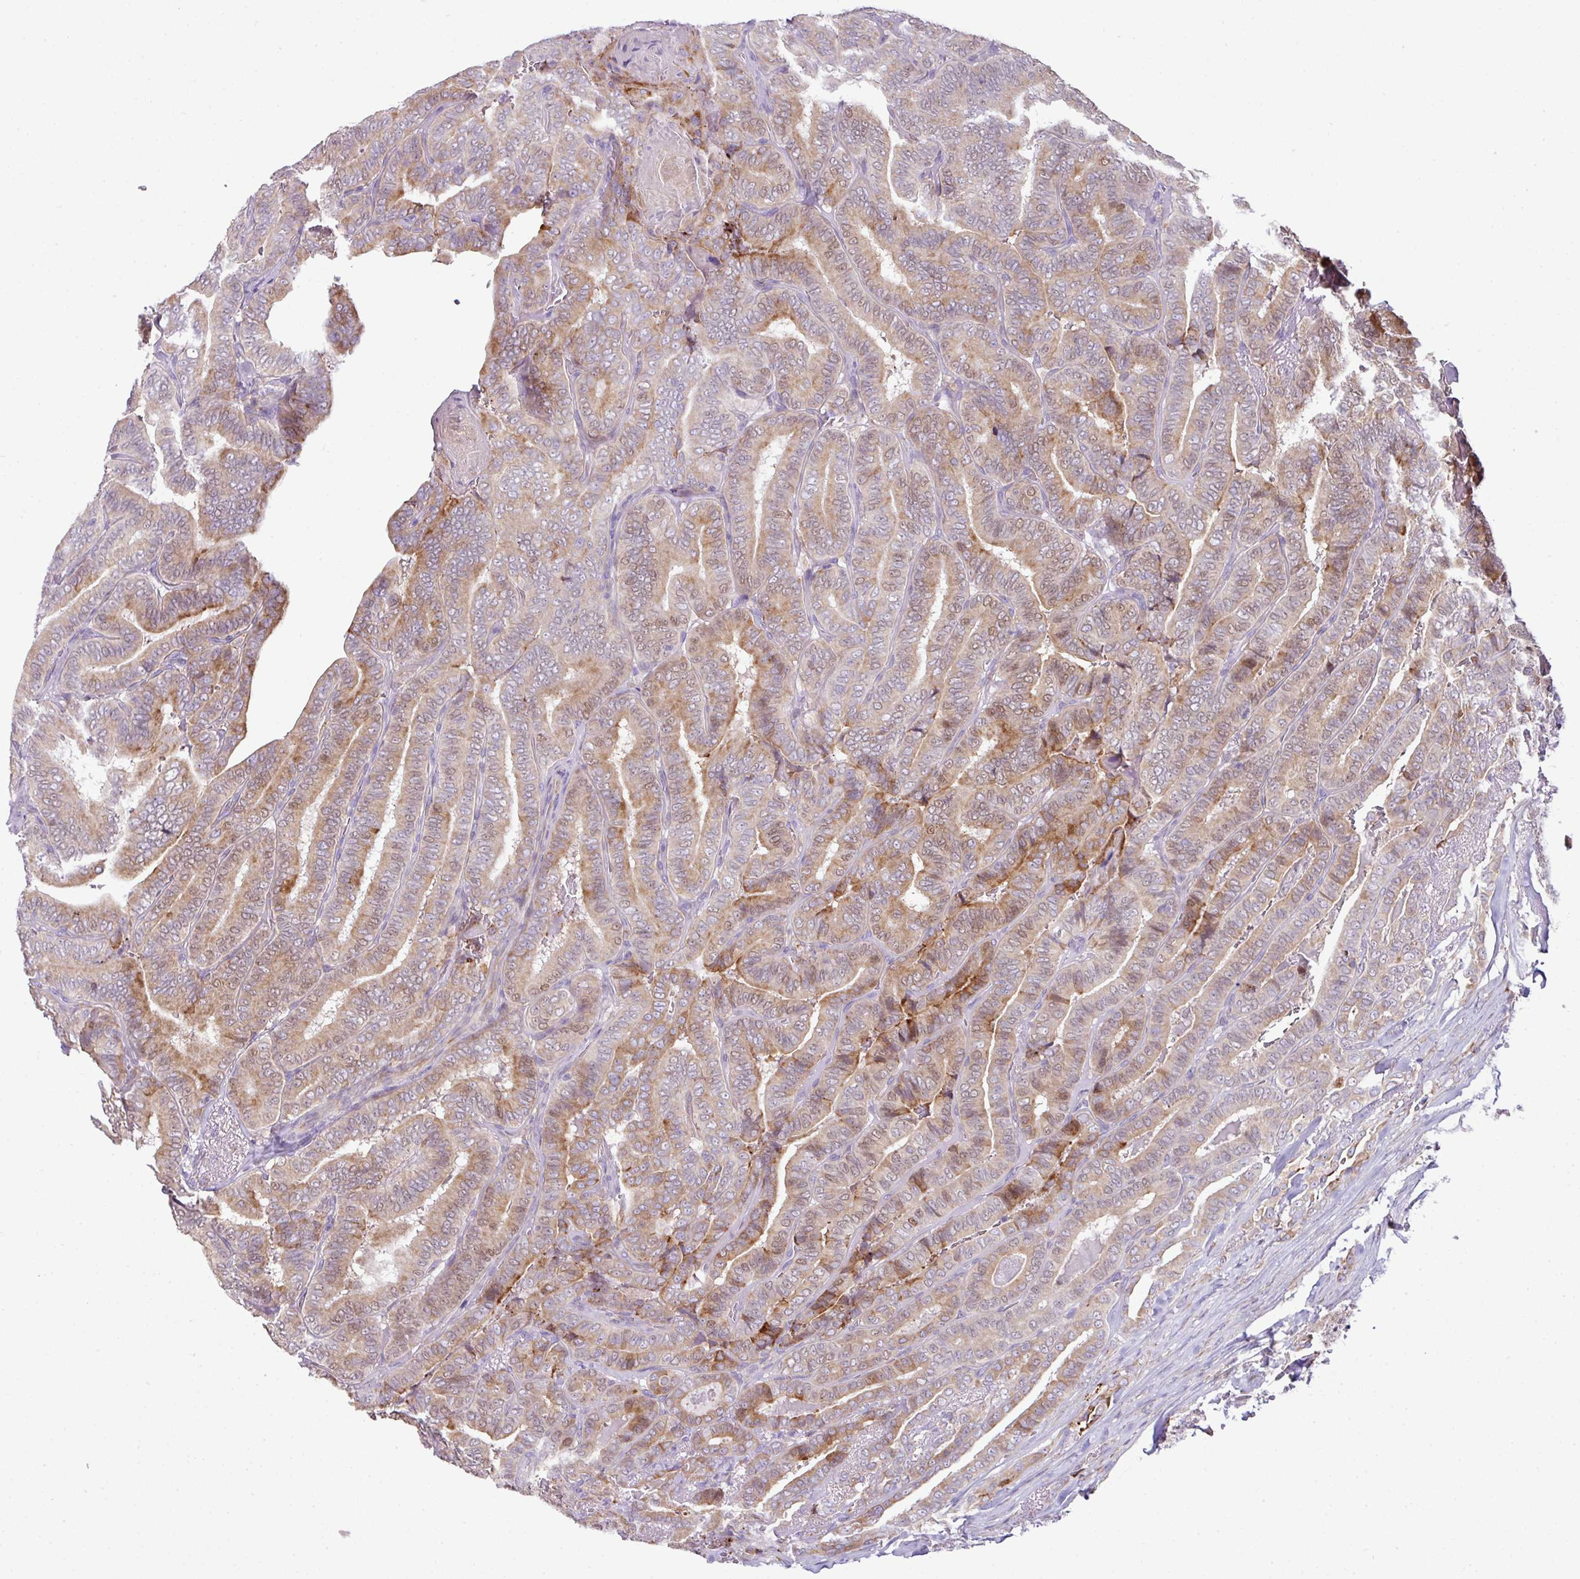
{"staining": {"intensity": "moderate", "quantity": "25%-75%", "location": "cytoplasmic/membranous,nuclear"}, "tissue": "thyroid cancer", "cell_type": "Tumor cells", "image_type": "cancer", "snomed": [{"axis": "morphology", "description": "Papillary adenocarcinoma, NOS"}, {"axis": "topography", "description": "Thyroid gland"}], "caption": "A photomicrograph showing moderate cytoplasmic/membranous and nuclear expression in approximately 25%-75% of tumor cells in thyroid papillary adenocarcinoma, as visualized by brown immunohistochemical staining.", "gene": "RGS21", "patient": {"sex": "male", "age": 61}}